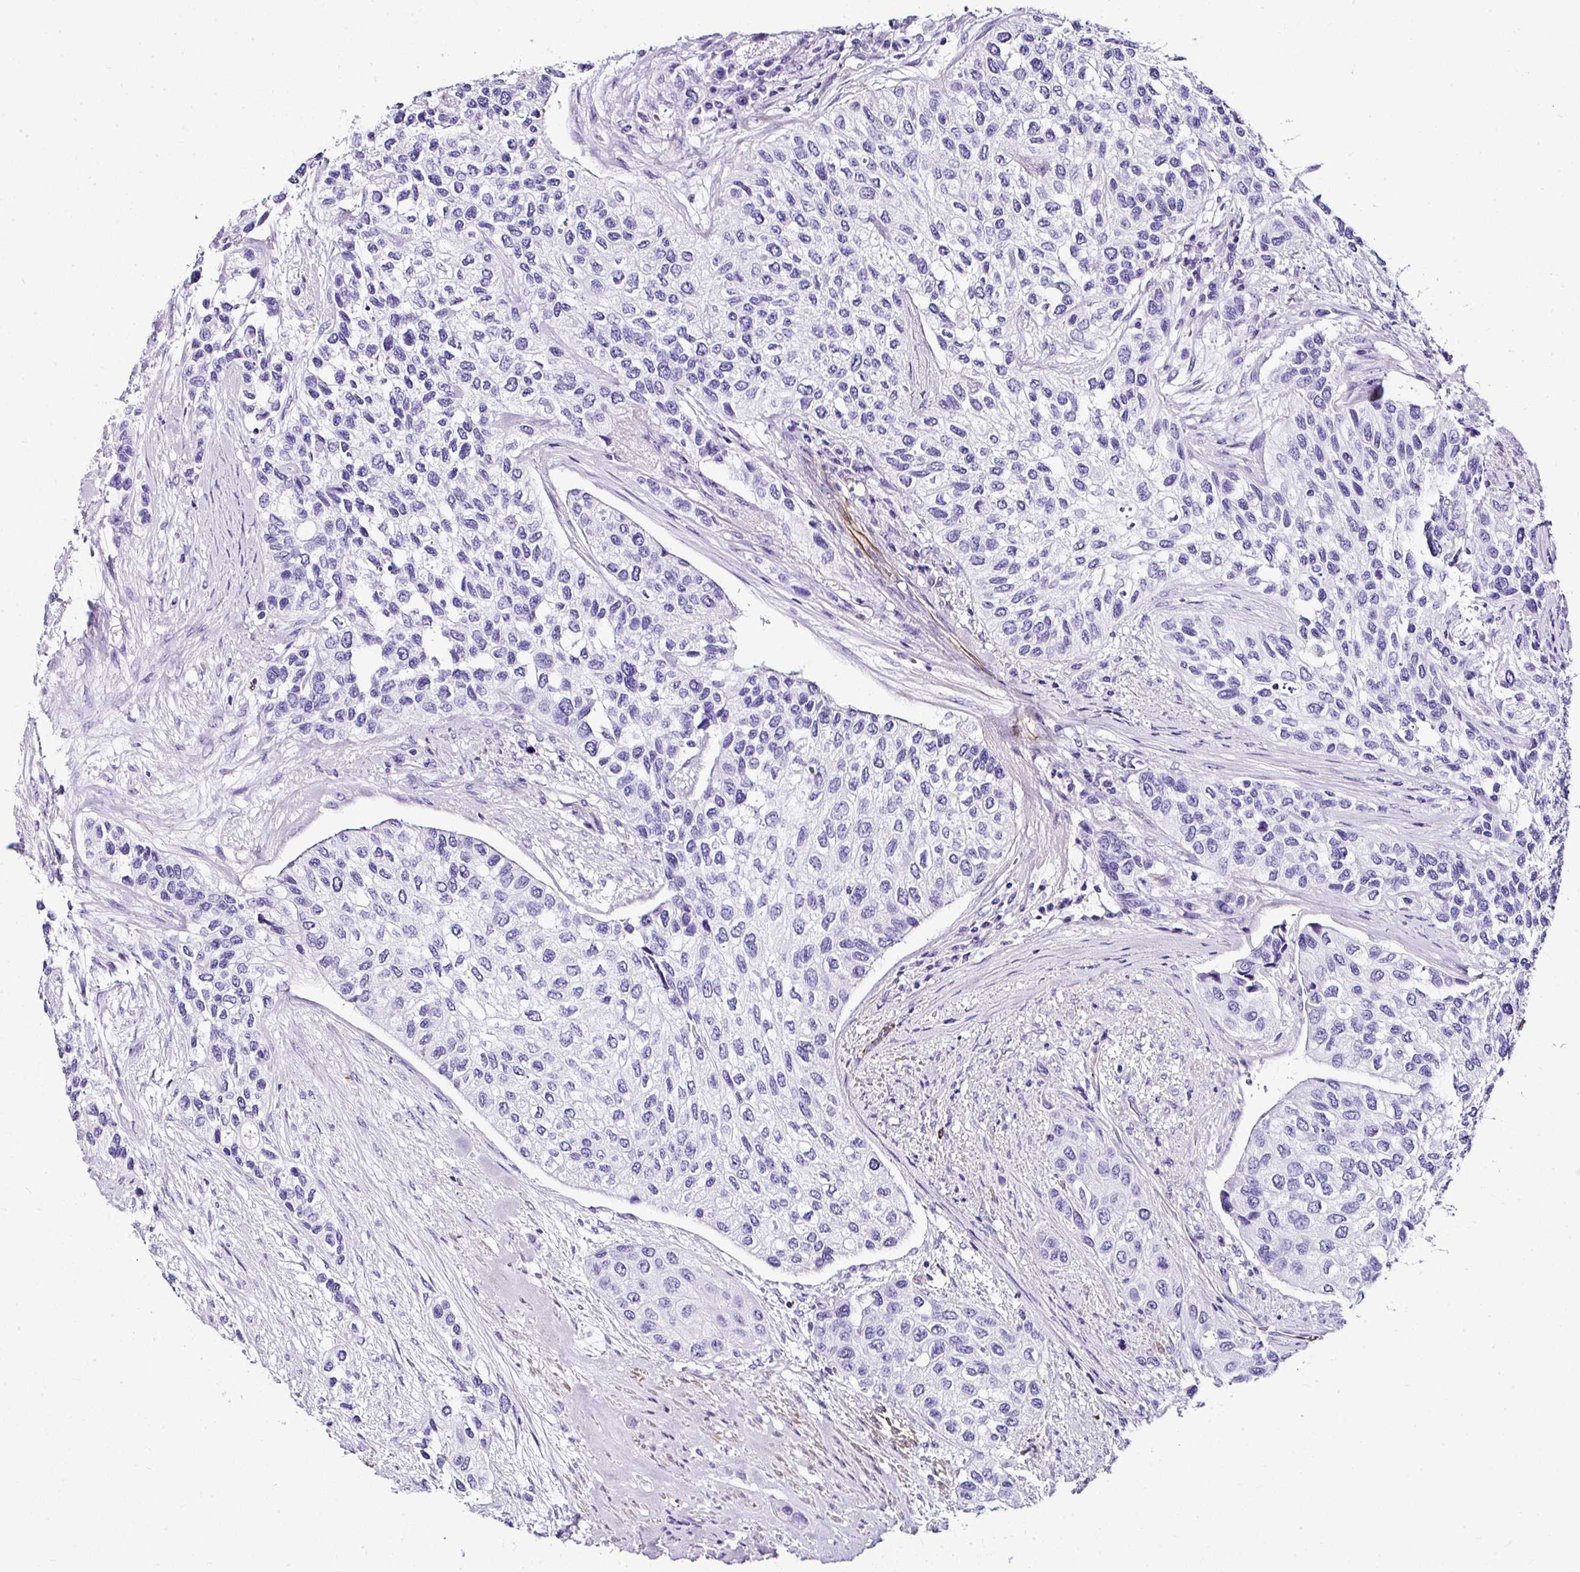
{"staining": {"intensity": "negative", "quantity": "none", "location": "none"}, "tissue": "urothelial cancer", "cell_type": "Tumor cells", "image_type": "cancer", "snomed": [{"axis": "morphology", "description": "Normal tissue, NOS"}, {"axis": "morphology", "description": "Urothelial carcinoma, High grade"}, {"axis": "topography", "description": "Vascular tissue"}, {"axis": "topography", "description": "Urinary bladder"}], "caption": "Urothelial cancer was stained to show a protein in brown. There is no significant staining in tumor cells.", "gene": "DEPDC5", "patient": {"sex": "female", "age": 56}}